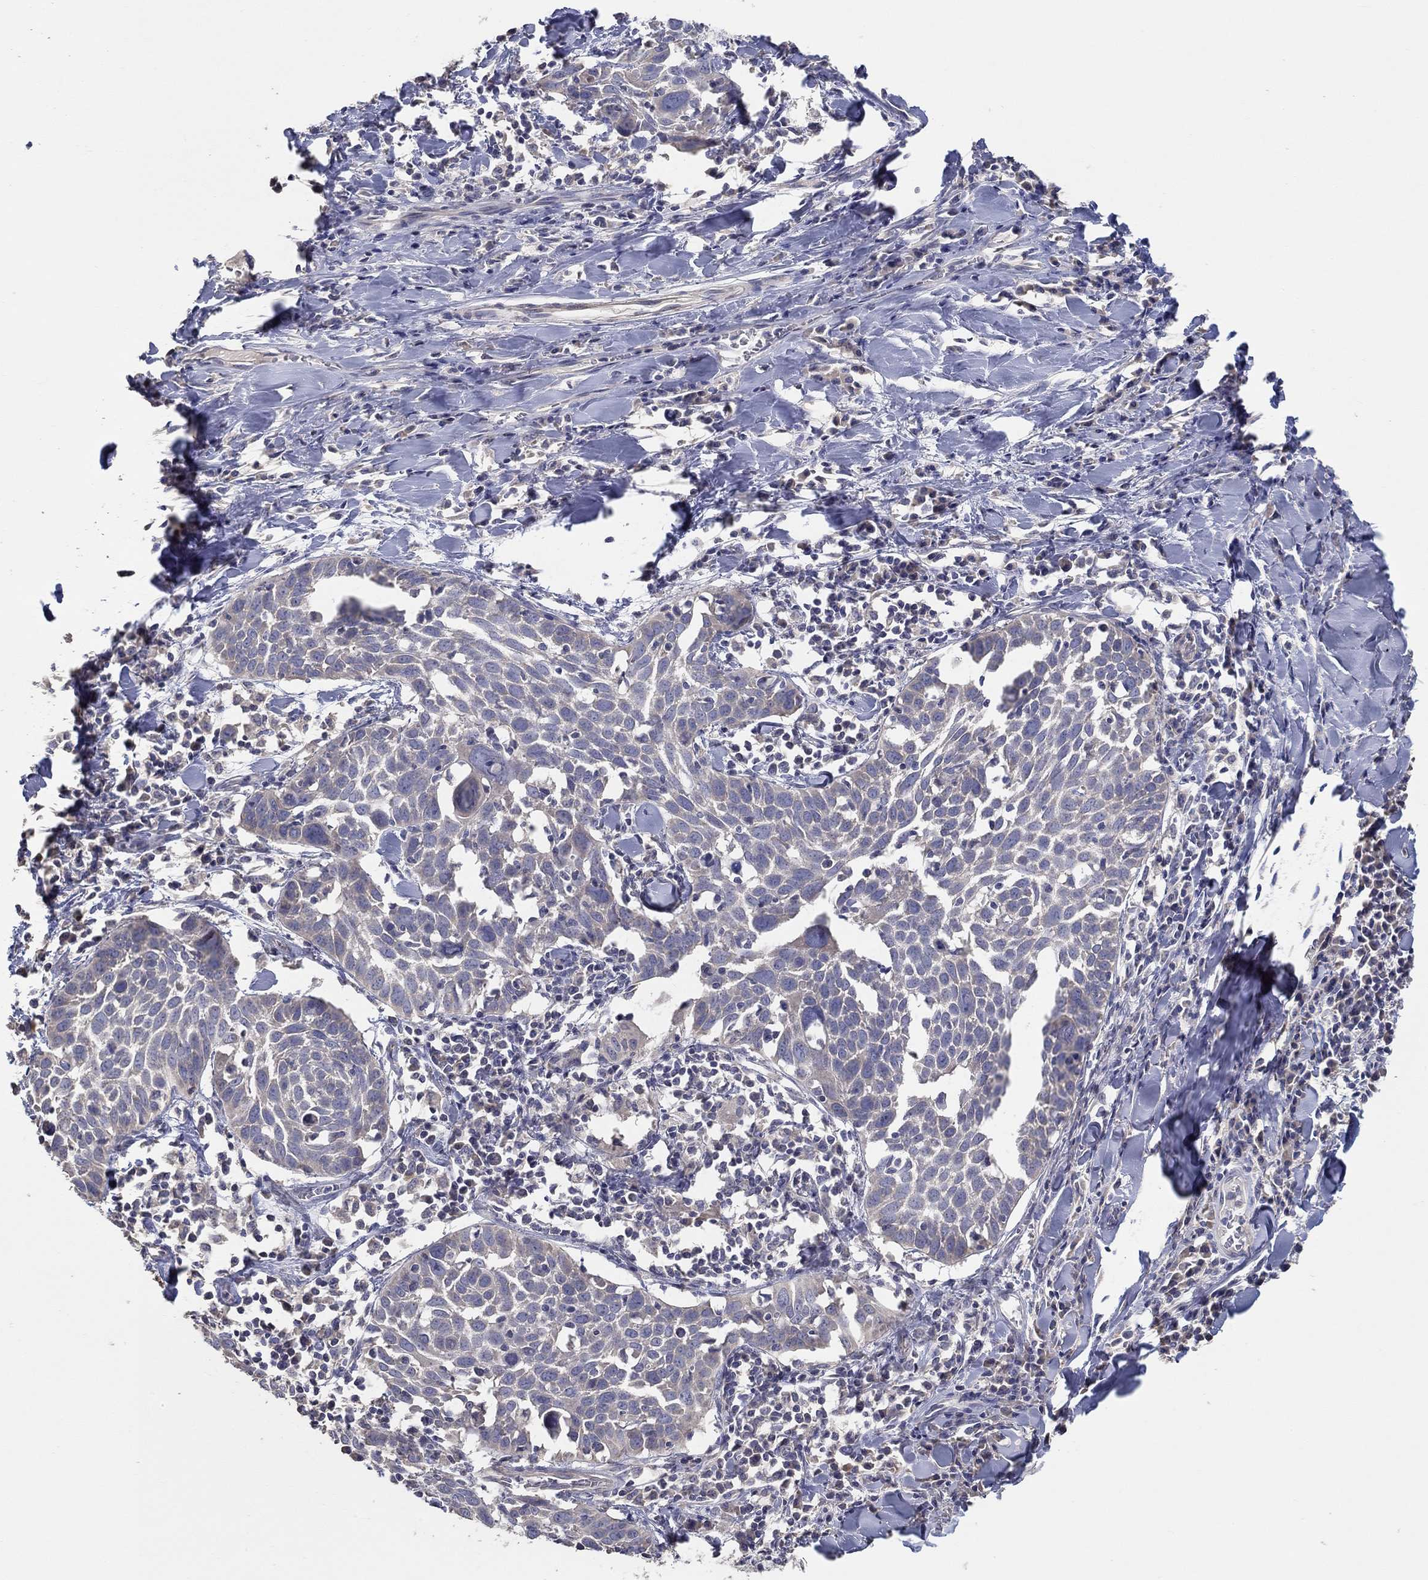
{"staining": {"intensity": "negative", "quantity": "none", "location": "none"}, "tissue": "lung cancer", "cell_type": "Tumor cells", "image_type": "cancer", "snomed": [{"axis": "morphology", "description": "Squamous cell carcinoma, NOS"}, {"axis": "topography", "description": "Lung"}], "caption": "High power microscopy histopathology image of an IHC histopathology image of lung cancer, revealing no significant expression in tumor cells. (DAB (3,3'-diaminobenzidine) IHC with hematoxylin counter stain).", "gene": "DOCK3", "patient": {"sex": "male", "age": 57}}